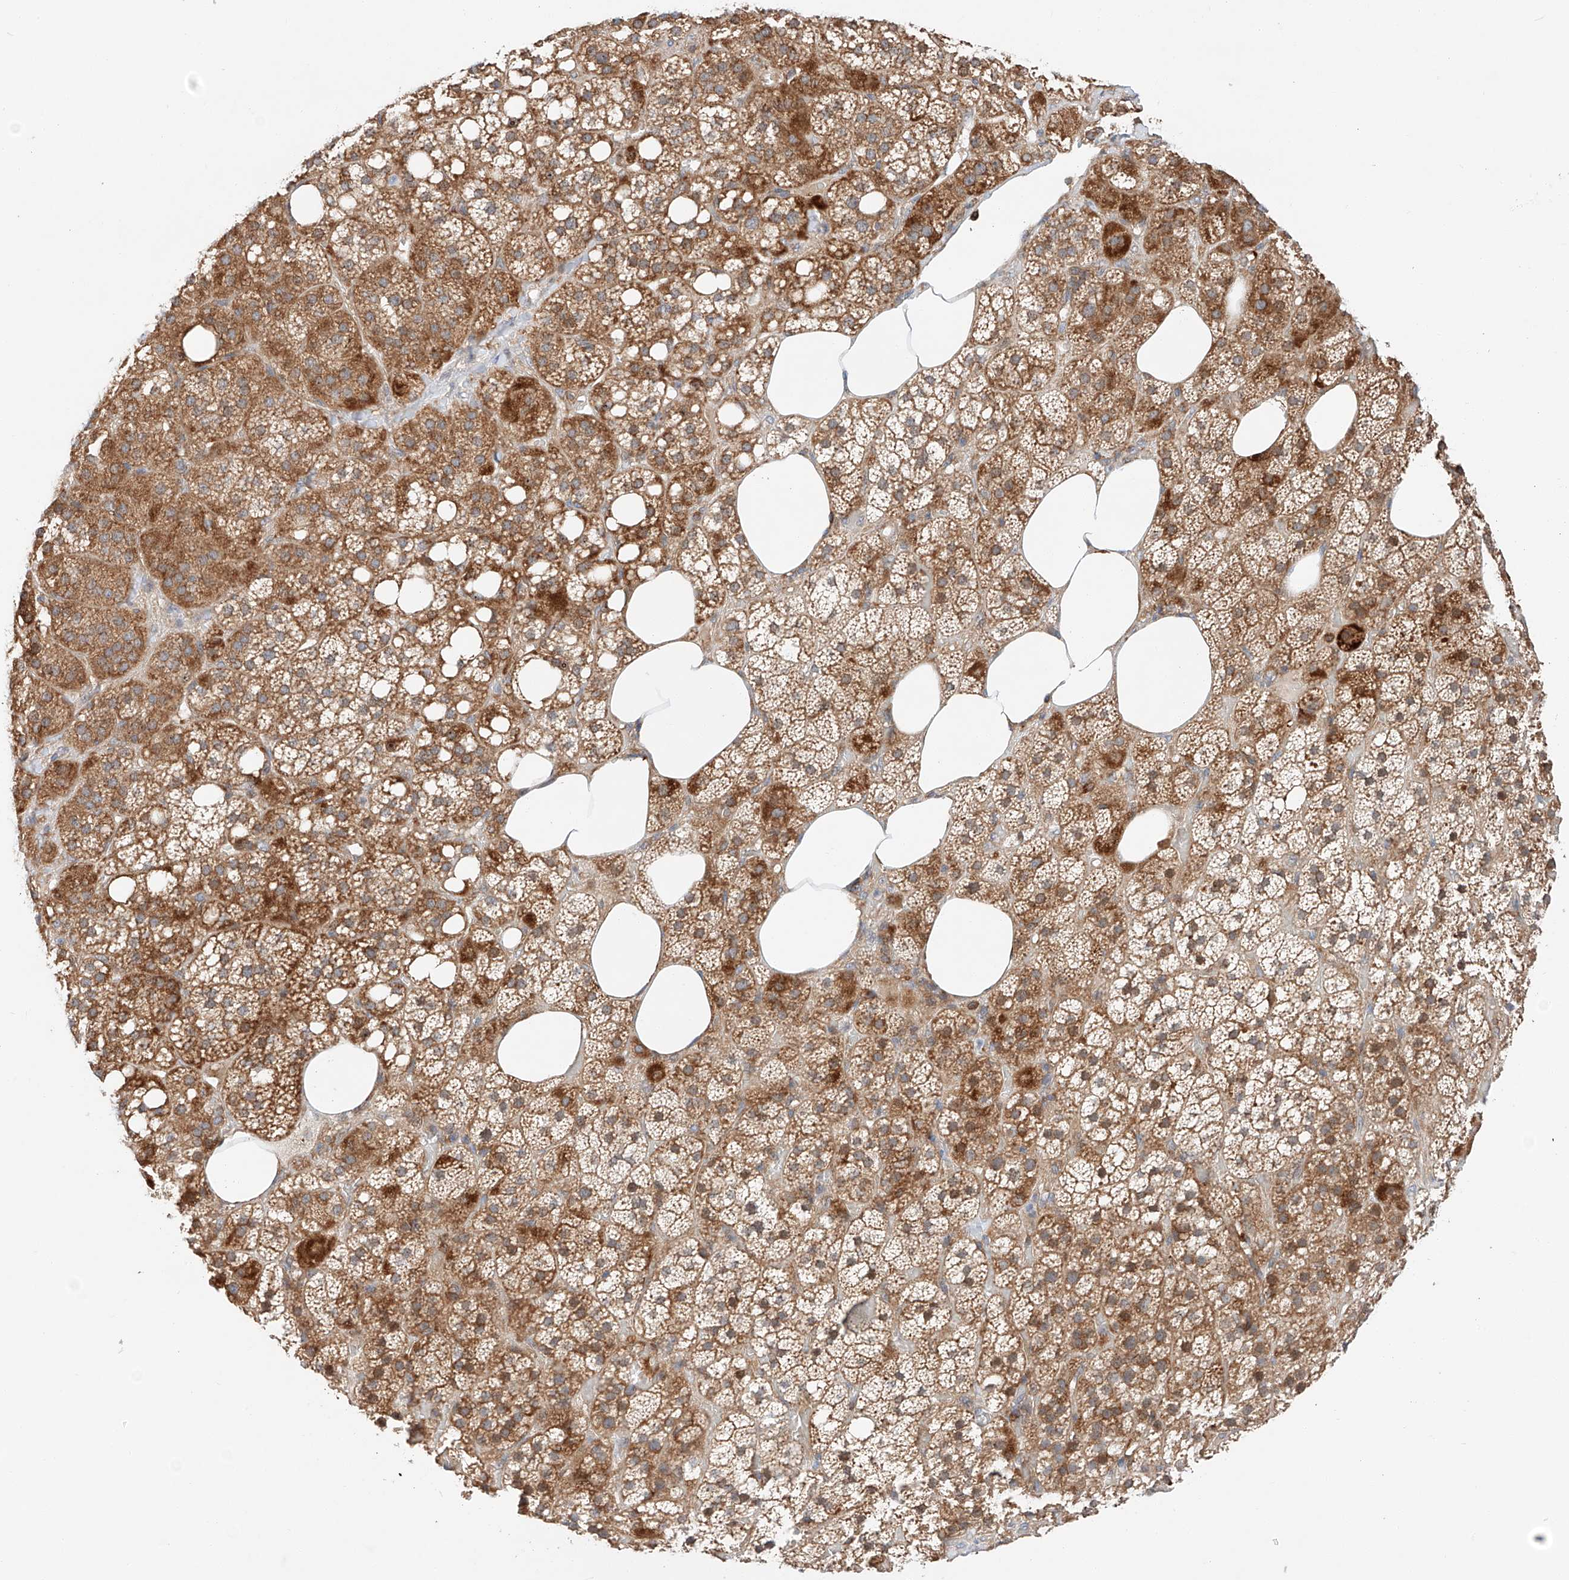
{"staining": {"intensity": "strong", "quantity": ">75%", "location": "cytoplasmic/membranous"}, "tissue": "adrenal gland", "cell_type": "Glandular cells", "image_type": "normal", "snomed": [{"axis": "morphology", "description": "Normal tissue, NOS"}, {"axis": "topography", "description": "Adrenal gland"}], "caption": "This histopathology image shows immunohistochemistry (IHC) staining of normal adrenal gland, with high strong cytoplasmic/membranous positivity in about >75% of glandular cells.", "gene": "RUSC1", "patient": {"sex": "female", "age": 59}}